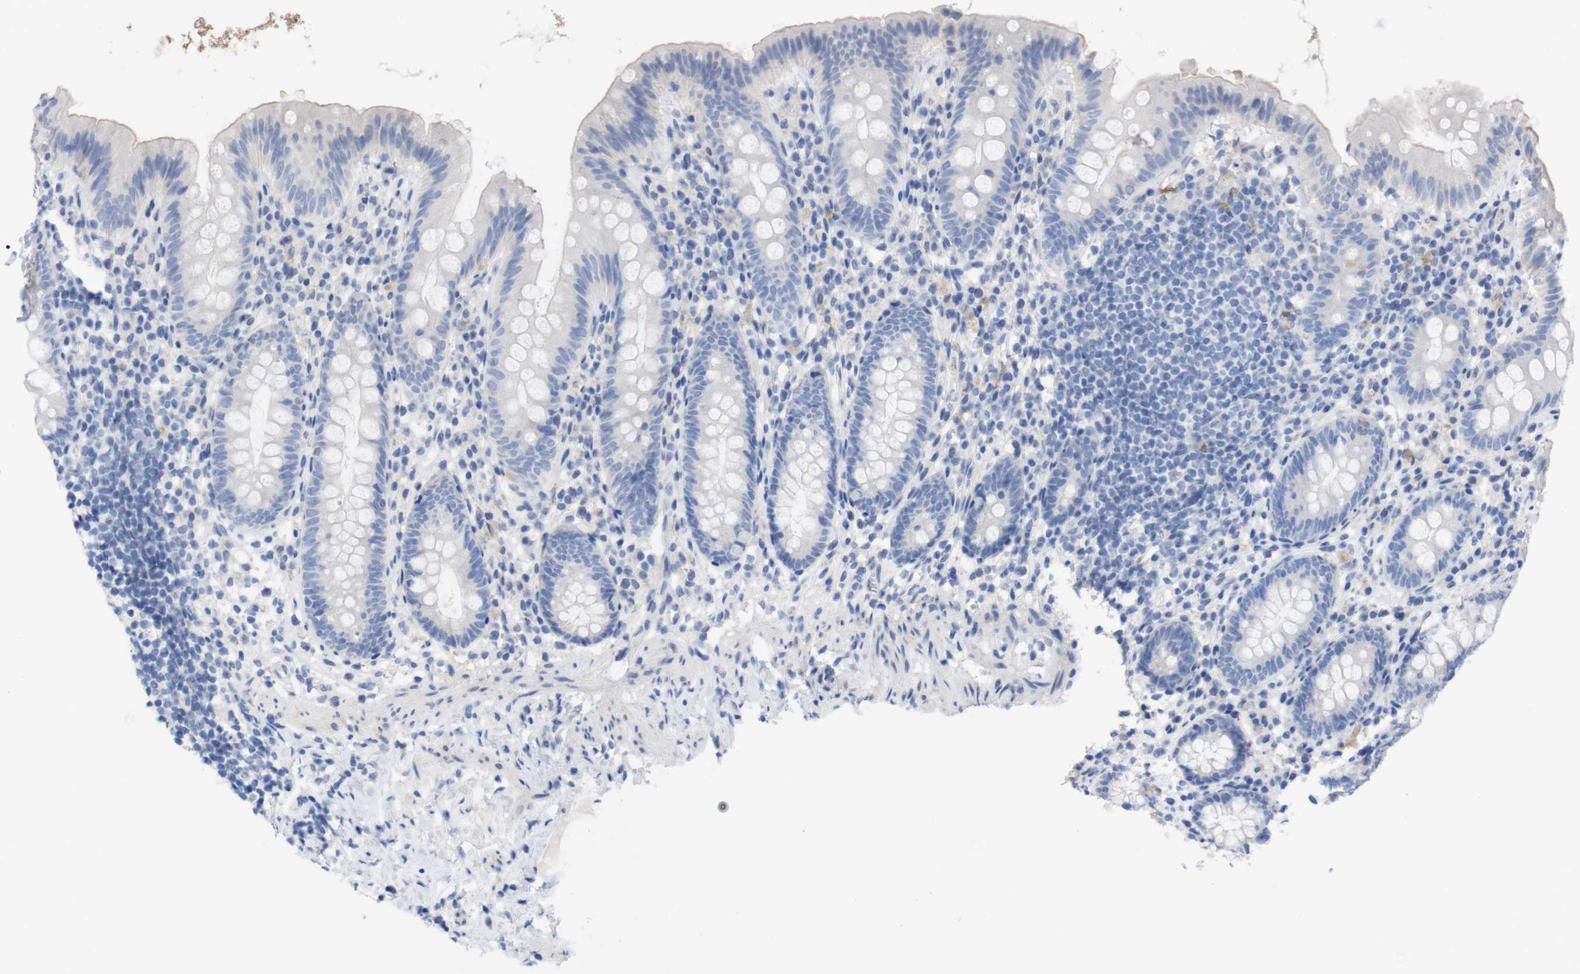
{"staining": {"intensity": "negative", "quantity": "none", "location": "none"}, "tissue": "appendix", "cell_type": "Glandular cells", "image_type": "normal", "snomed": [{"axis": "morphology", "description": "Normal tissue, NOS"}, {"axis": "topography", "description": "Appendix"}], "caption": "Micrograph shows no protein positivity in glandular cells of benign appendix. (Stains: DAB (3,3'-diaminobenzidine) IHC with hematoxylin counter stain, Microscopy: brightfield microscopy at high magnification).", "gene": "PNMA1", "patient": {"sex": "male", "age": 52}}